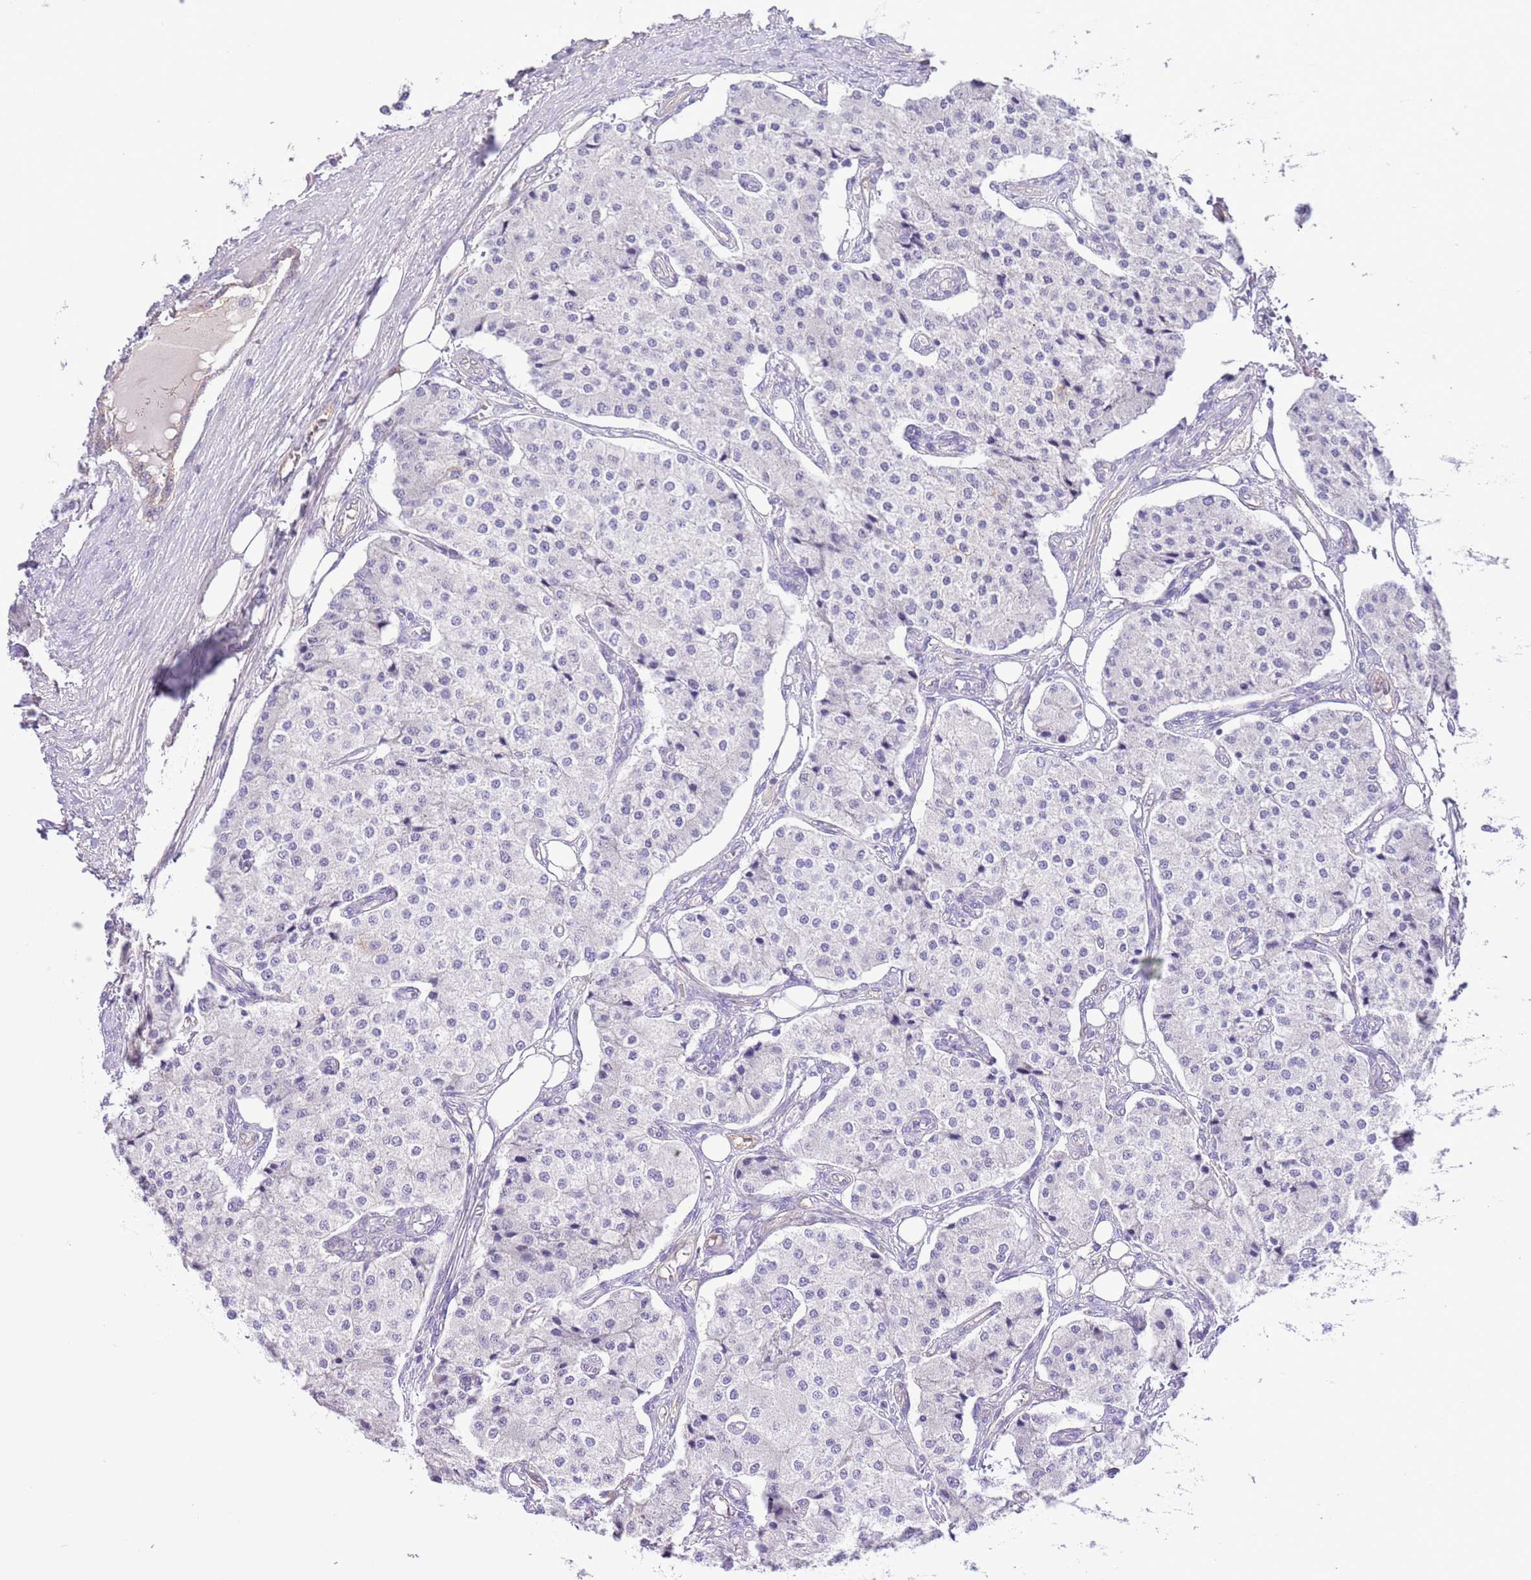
{"staining": {"intensity": "negative", "quantity": "none", "location": "none"}, "tissue": "carcinoid", "cell_type": "Tumor cells", "image_type": "cancer", "snomed": [{"axis": "morphology", "description": "Carcinoid, malignant, NOS"}, {"axis": "topography", "description": "Colon"}], "caption": "Tumor cells show no significant protein positivity in carcinoid.", "gene": "IGF1", "patient": {"sex": "female", "age": 52}}